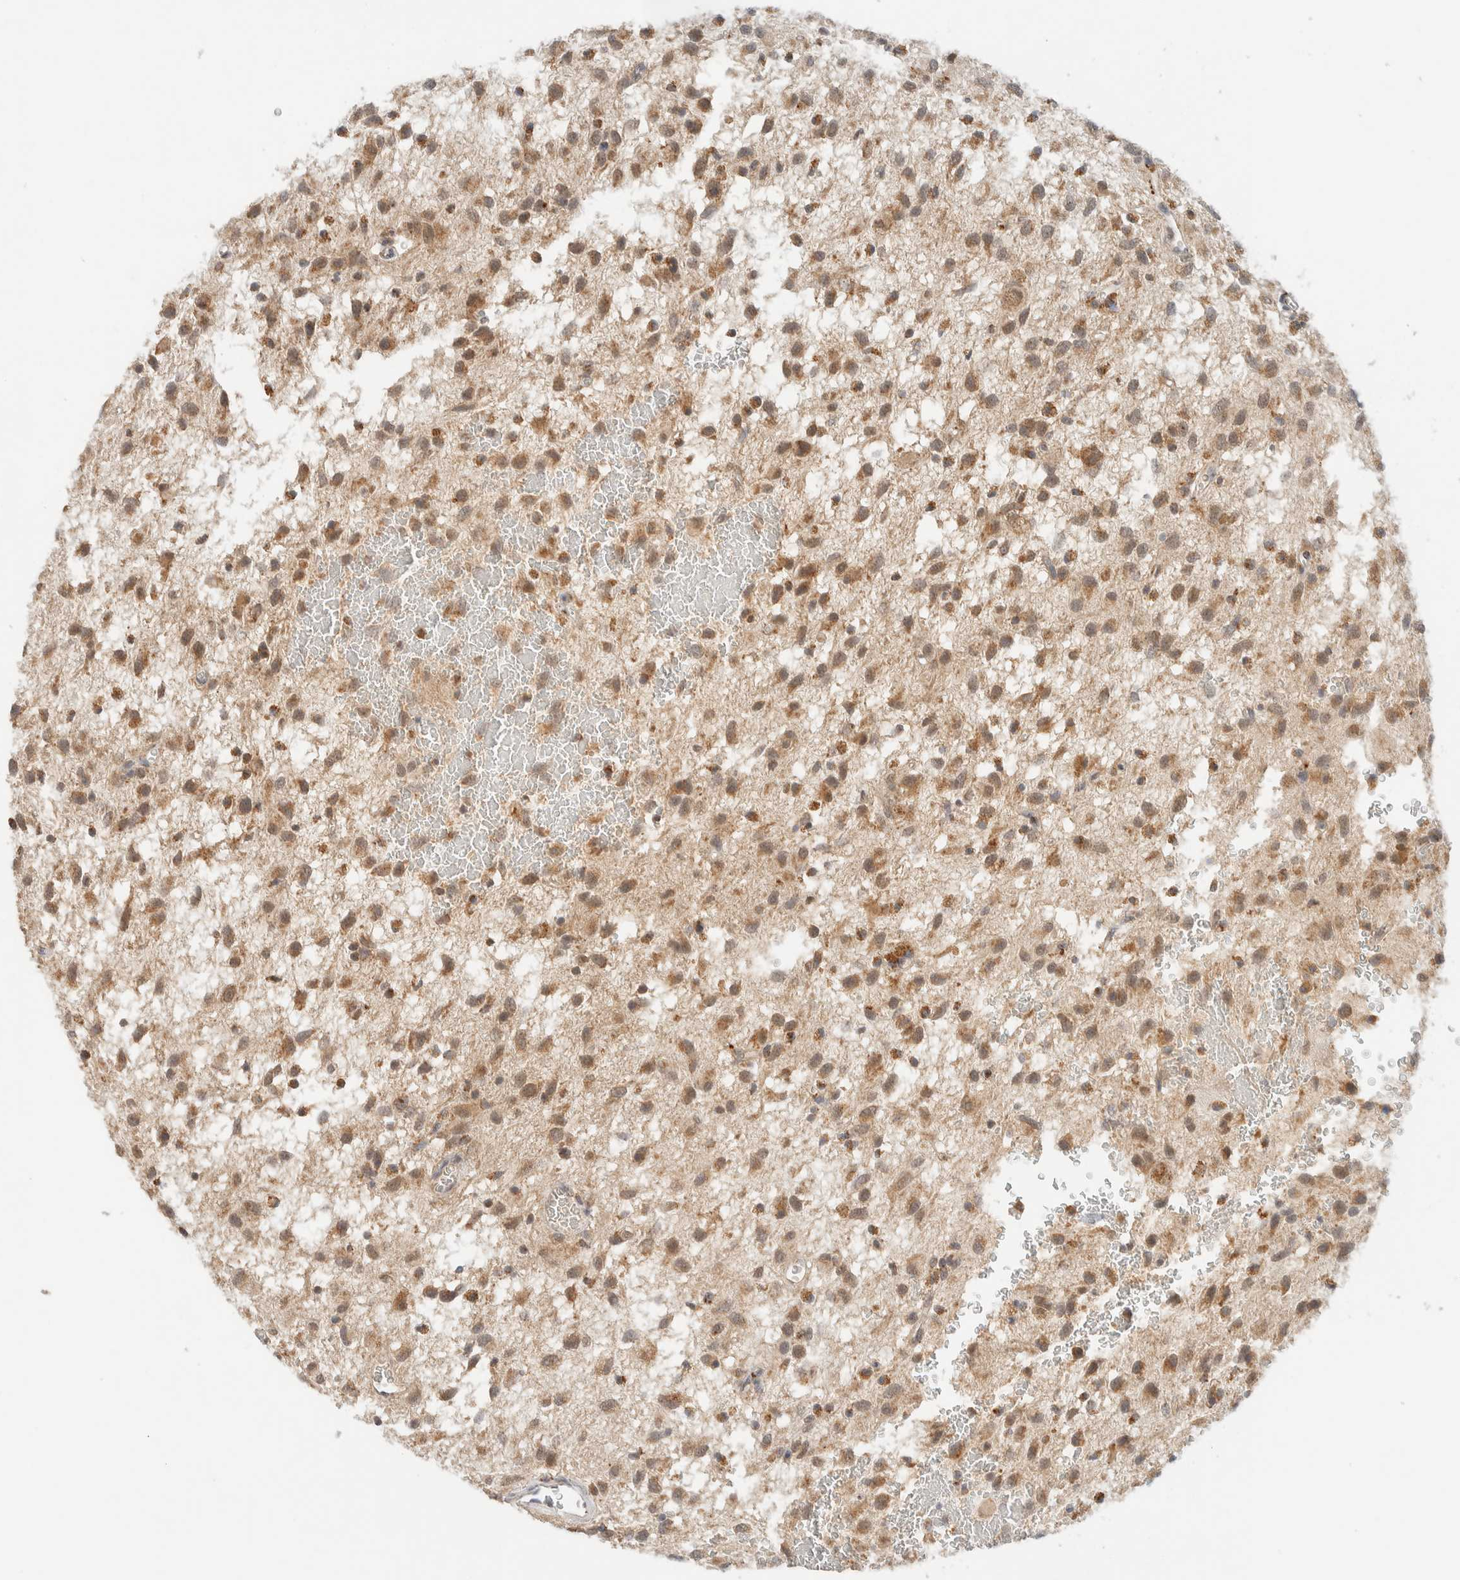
{"staining": {"intensity": "moderate", "quantity": ">75%", "location": "cytoplasmic/membranous"}, "tissue": "glioma", "cell_type": "Tumor cells", "image_type": "cancer", "snomed": [{"axis": "morphology", "description": "Glioma, malignant, Low grade"}, {"axis": "topography", "description": "Brain"}], "caption": "There is medium levels of moderate cytoplasmic/membranous positivity in tumor cells of malignant glioma (low-grade), as demonstrated by immunohistochemical staining (brown color).", "gene": "MRPL41", "patient": {"sex": "male", "age": 77}}